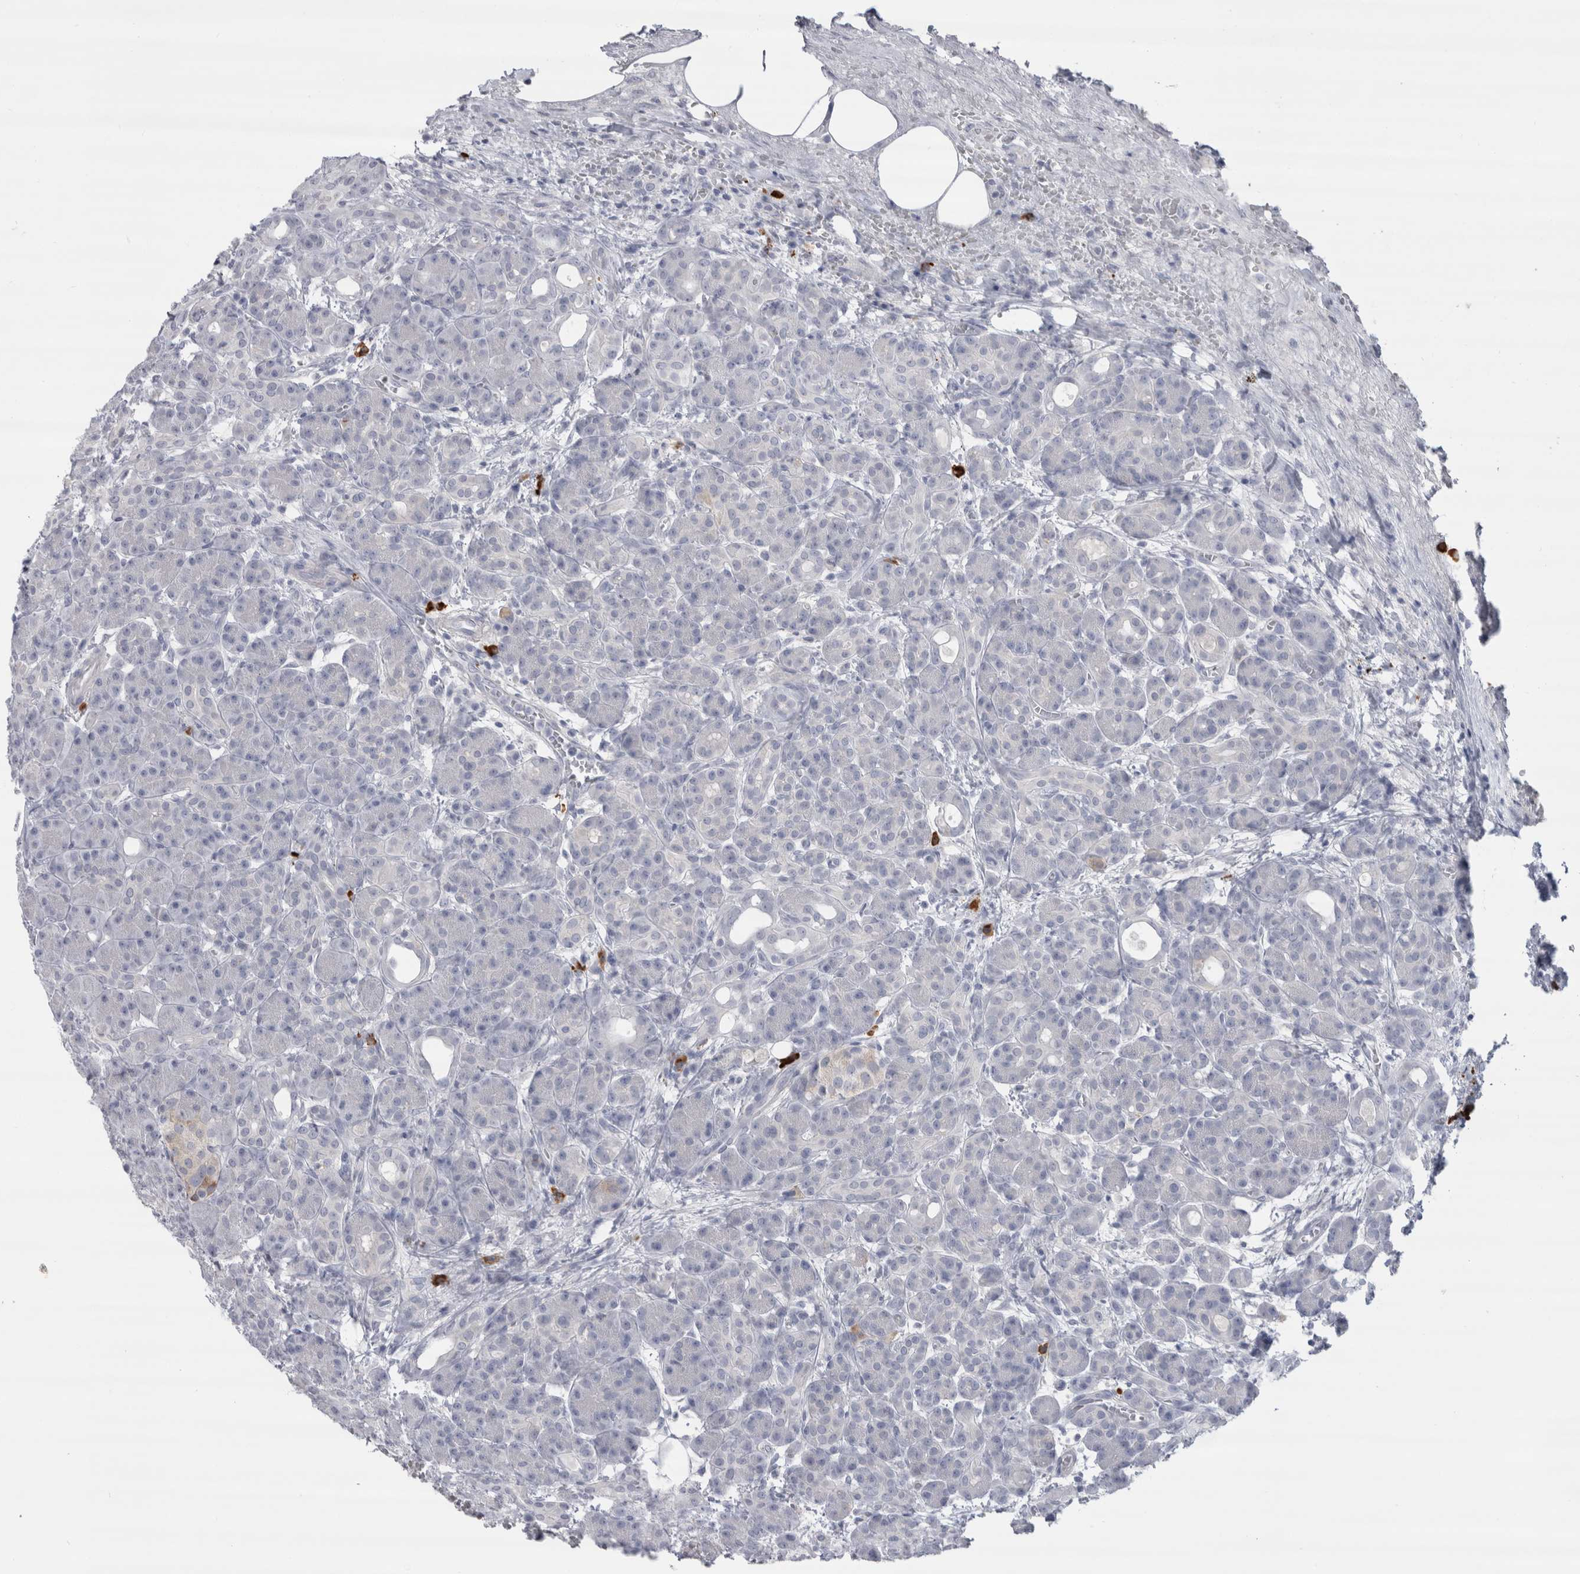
{"staining": {"intensity": "negative", "quantity": "none", "location": "none"}, "tissue": "pancreas", "cell_type": "Exocrine glandular cells", "image_type": "normal", "snomed": [{"axis": "morphology", "description": "Normal tissue, NOS"}, {"axis": "topography", "description": "Pancreas"}], "caption": "Immunohistochemistry (IHC) micrograph of unremarkable human pancreas stained for a protein (brown), which demonstrates no positivity in exocrine glandular cells.", "gene": "CDH17", "patient": {"sex": "male", "age": 63}}